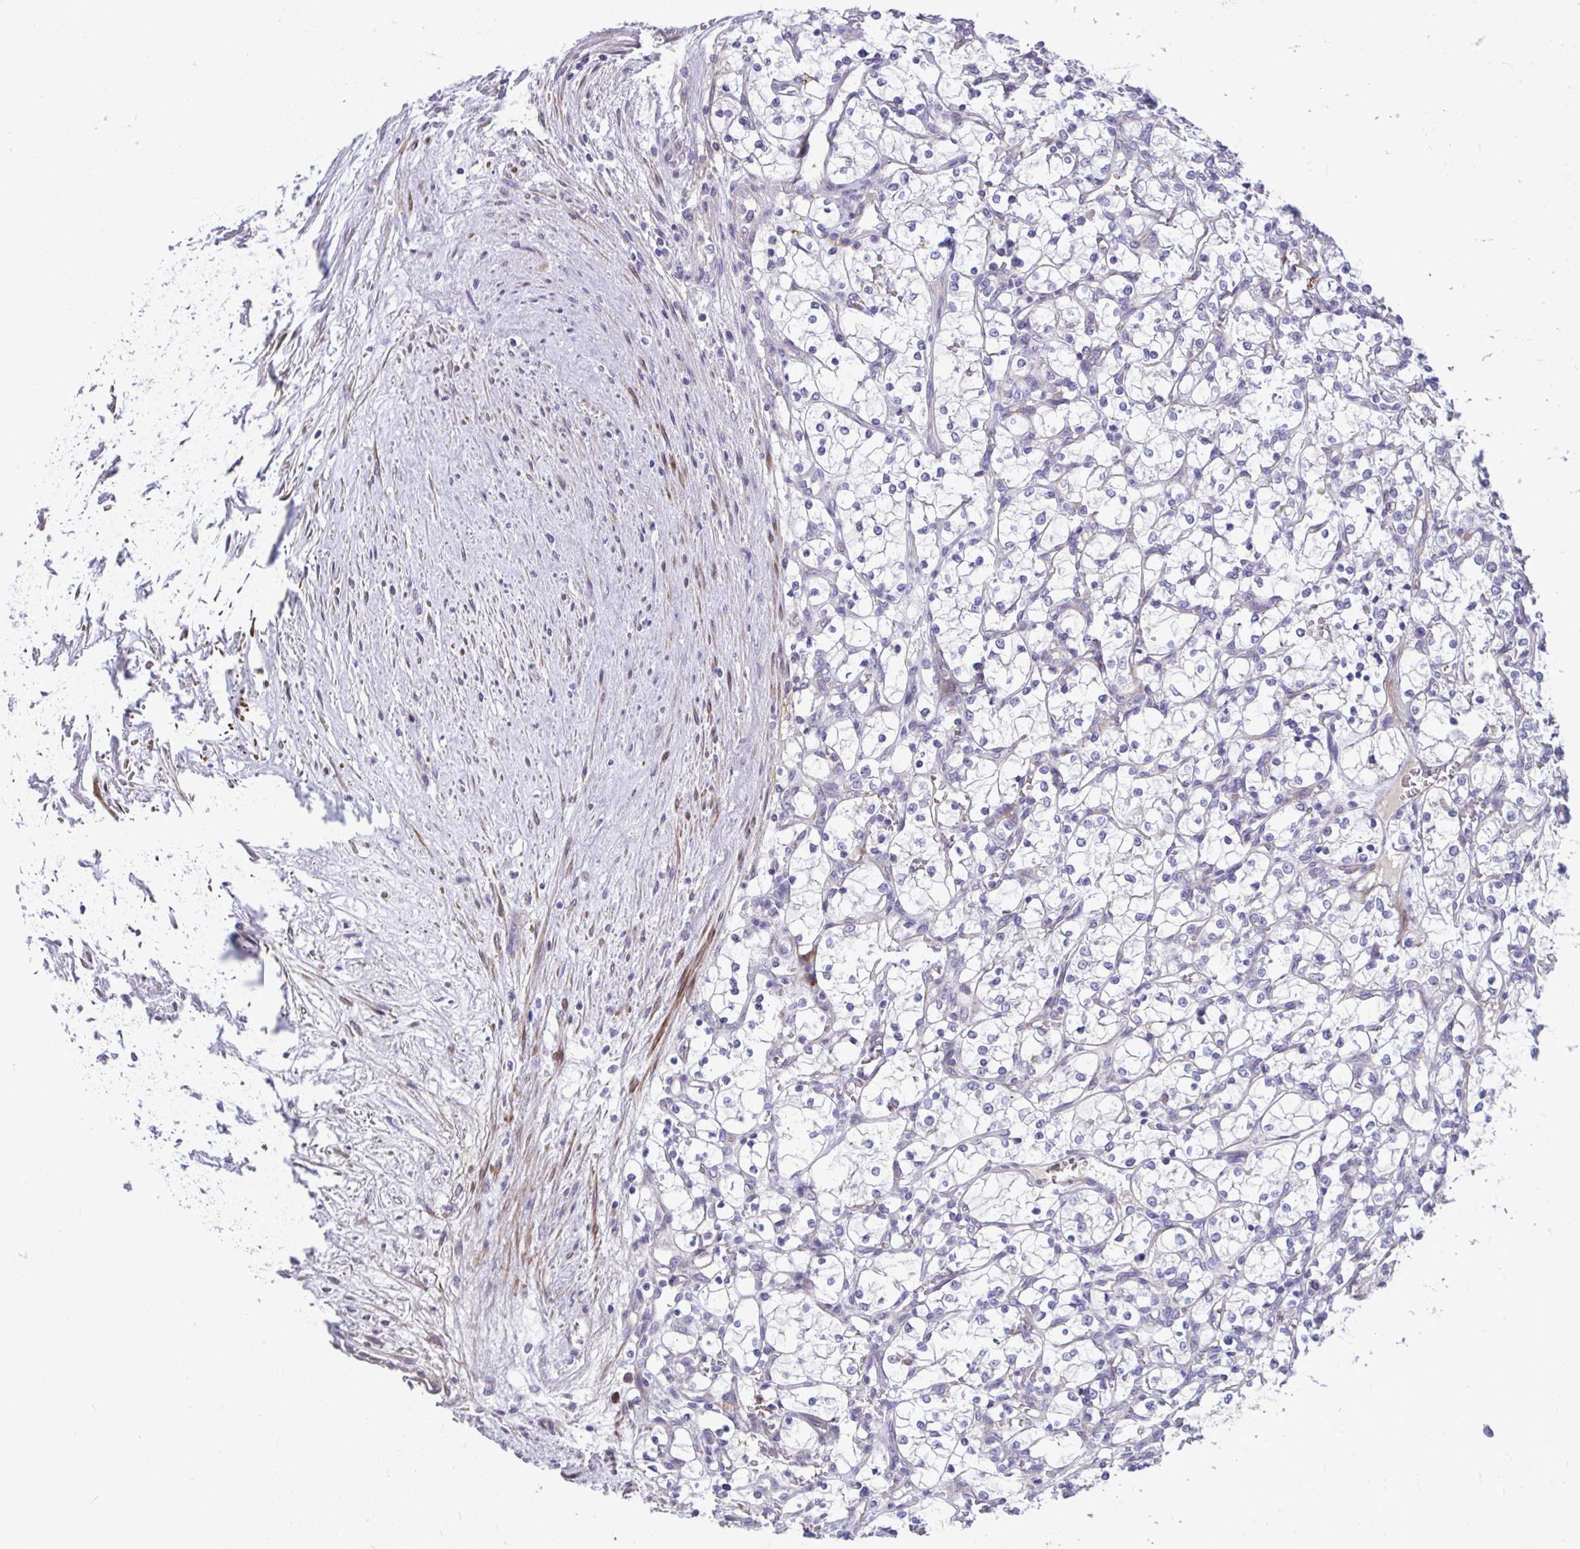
{"staining": {"intensity": "negative", "quantity": "none", "location": "none"}, "tissue": "renal cancer", "cell_type": "Tumor cells", "image_type": "cancer", "snomed": [{"axis": "morphology", "description": "Adenocarcinoma, NOS"}, {"axis": "topography", "description": "Kidney"}], "caption": "The image exhibits no significant positivity in tumor cells of renal cancer.", "gene": "PIGZ", "patient": {"sex": "female", "age": 69}}